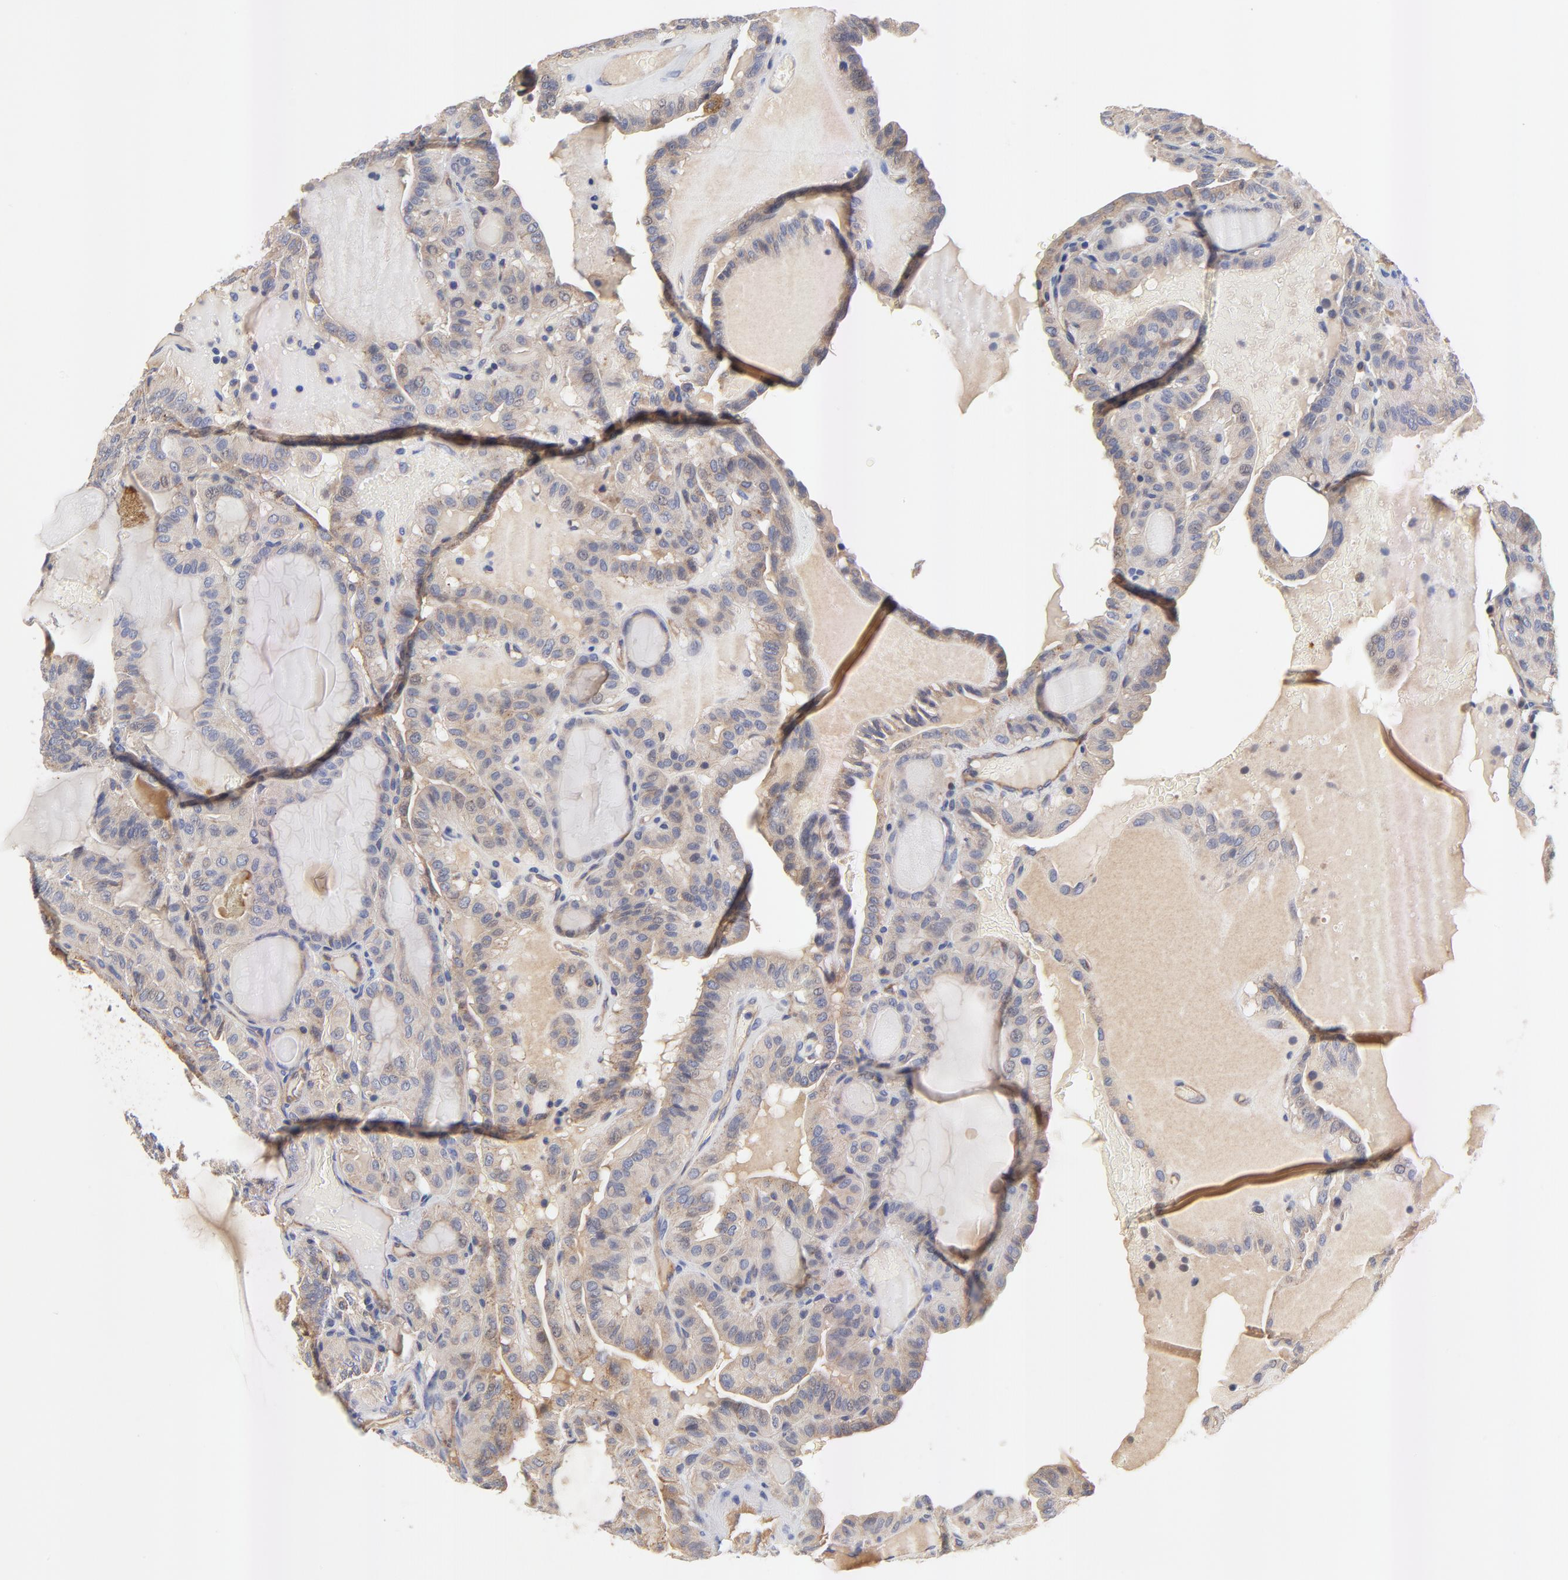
{"staining": {"intensity": "weak", "quantity": ">75%", "location": "cytoplasmic/membranous"}, "tissue": "thyroid cancer", "cell_type": "Tumor cells", "image_type": "cancer", "snomed": [{"axis": "morphology", "description": "Papillary adenocarcinoma, NOS"}, {"axis": "topography", "description": "Thyroid gland"}], "caption": "Immunohistochemical staining of thyroid cancer exhibits weak cytoplasmic/membranous protein positivity in about >75% of tumor cells.", "gene": "FBXL2", "patient": {"sex": "male", "age": 77}}